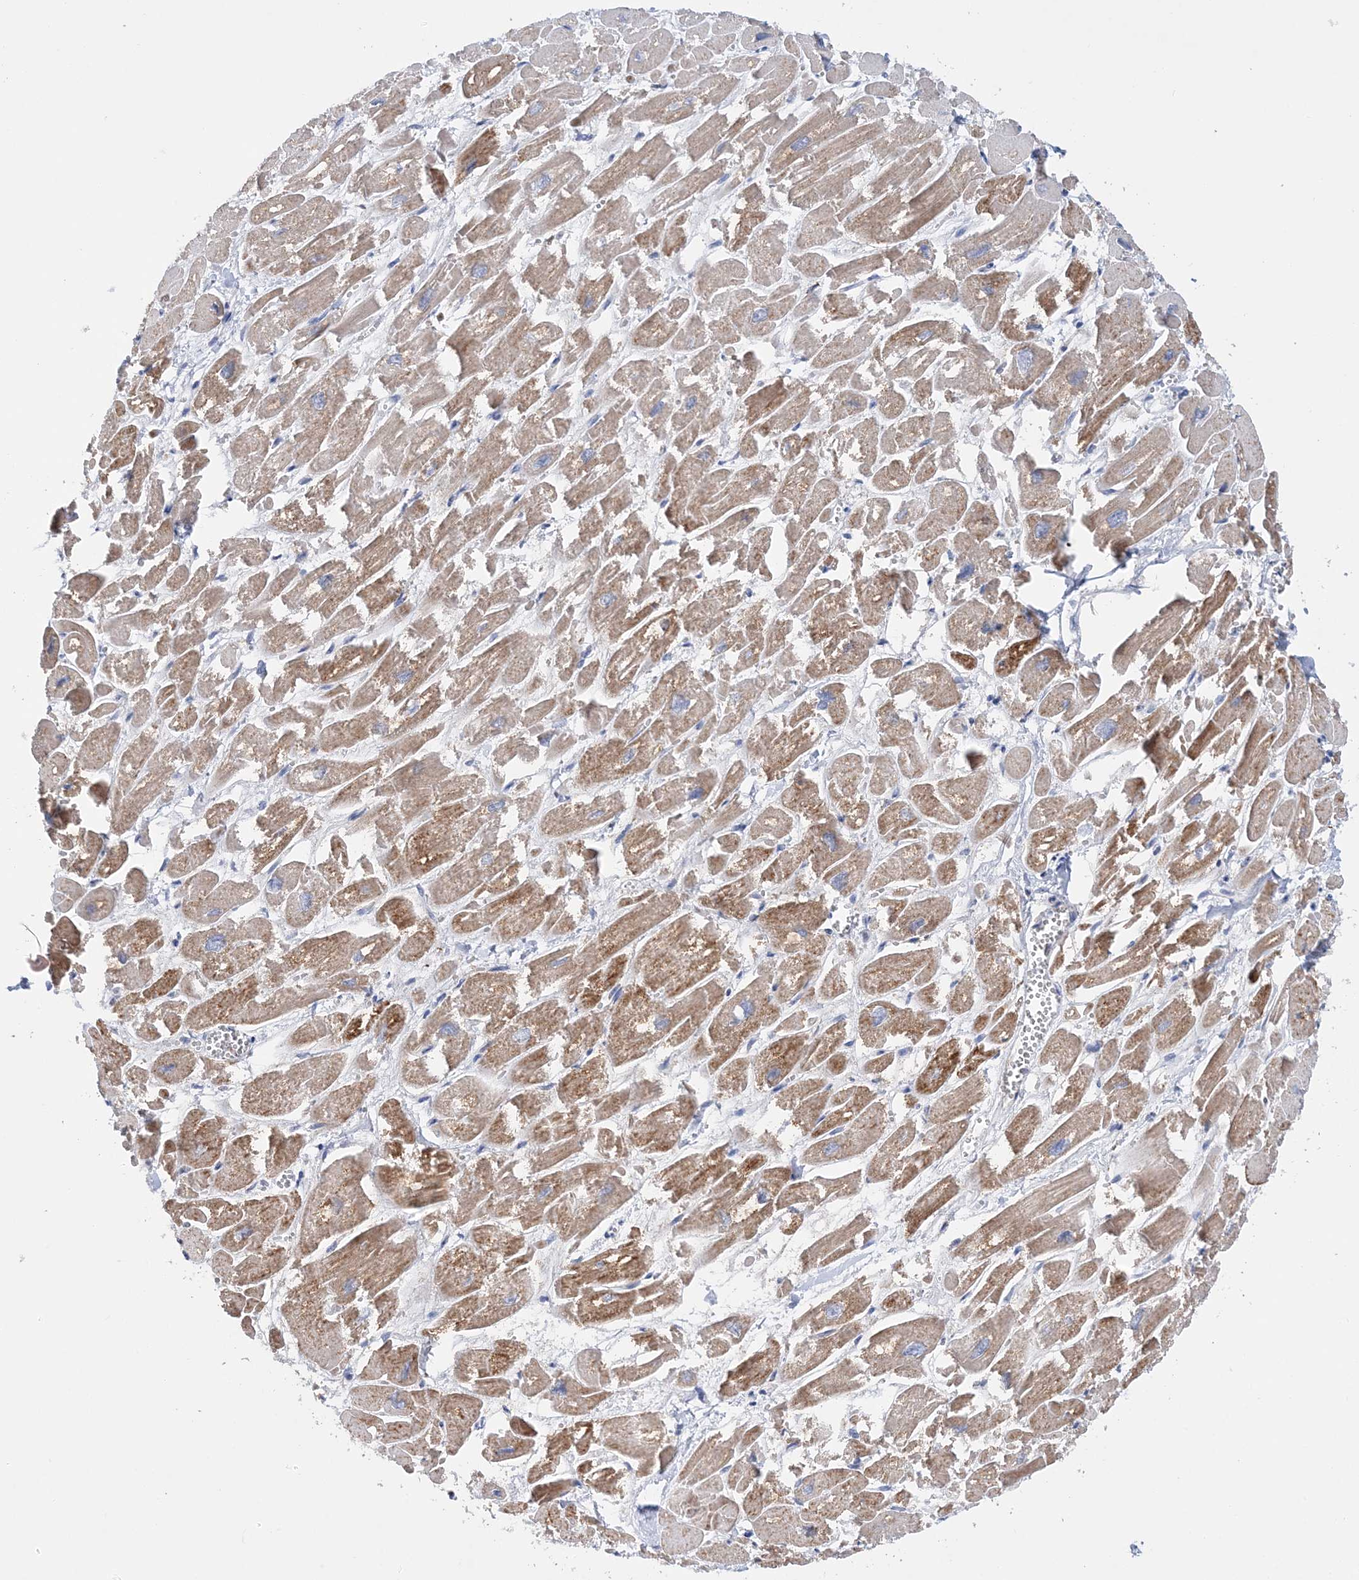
{"staining": {"intensity": "moderate", "quantity": ">75%", "location": "cytoplasmic/membranous"}, "tissue": "heart muscle", "cell_type": "Cardiomyocytes", "image_type": "normal", "snomed": [{"axis": "morphology", "description": "Normal tissue, NOS"}, {"axis": "topography", "description": "Heart"}], "caption": "Protein expression by IHC exhibits moderate cytoplasmic/membranous positivity in about >75% of cardiomyocytes in unremarkable heart muscle. (IHC, brightfield microscopy, high magnification).", "gene": "NIT2", "patient": {"sex": "male", "age": 54}}